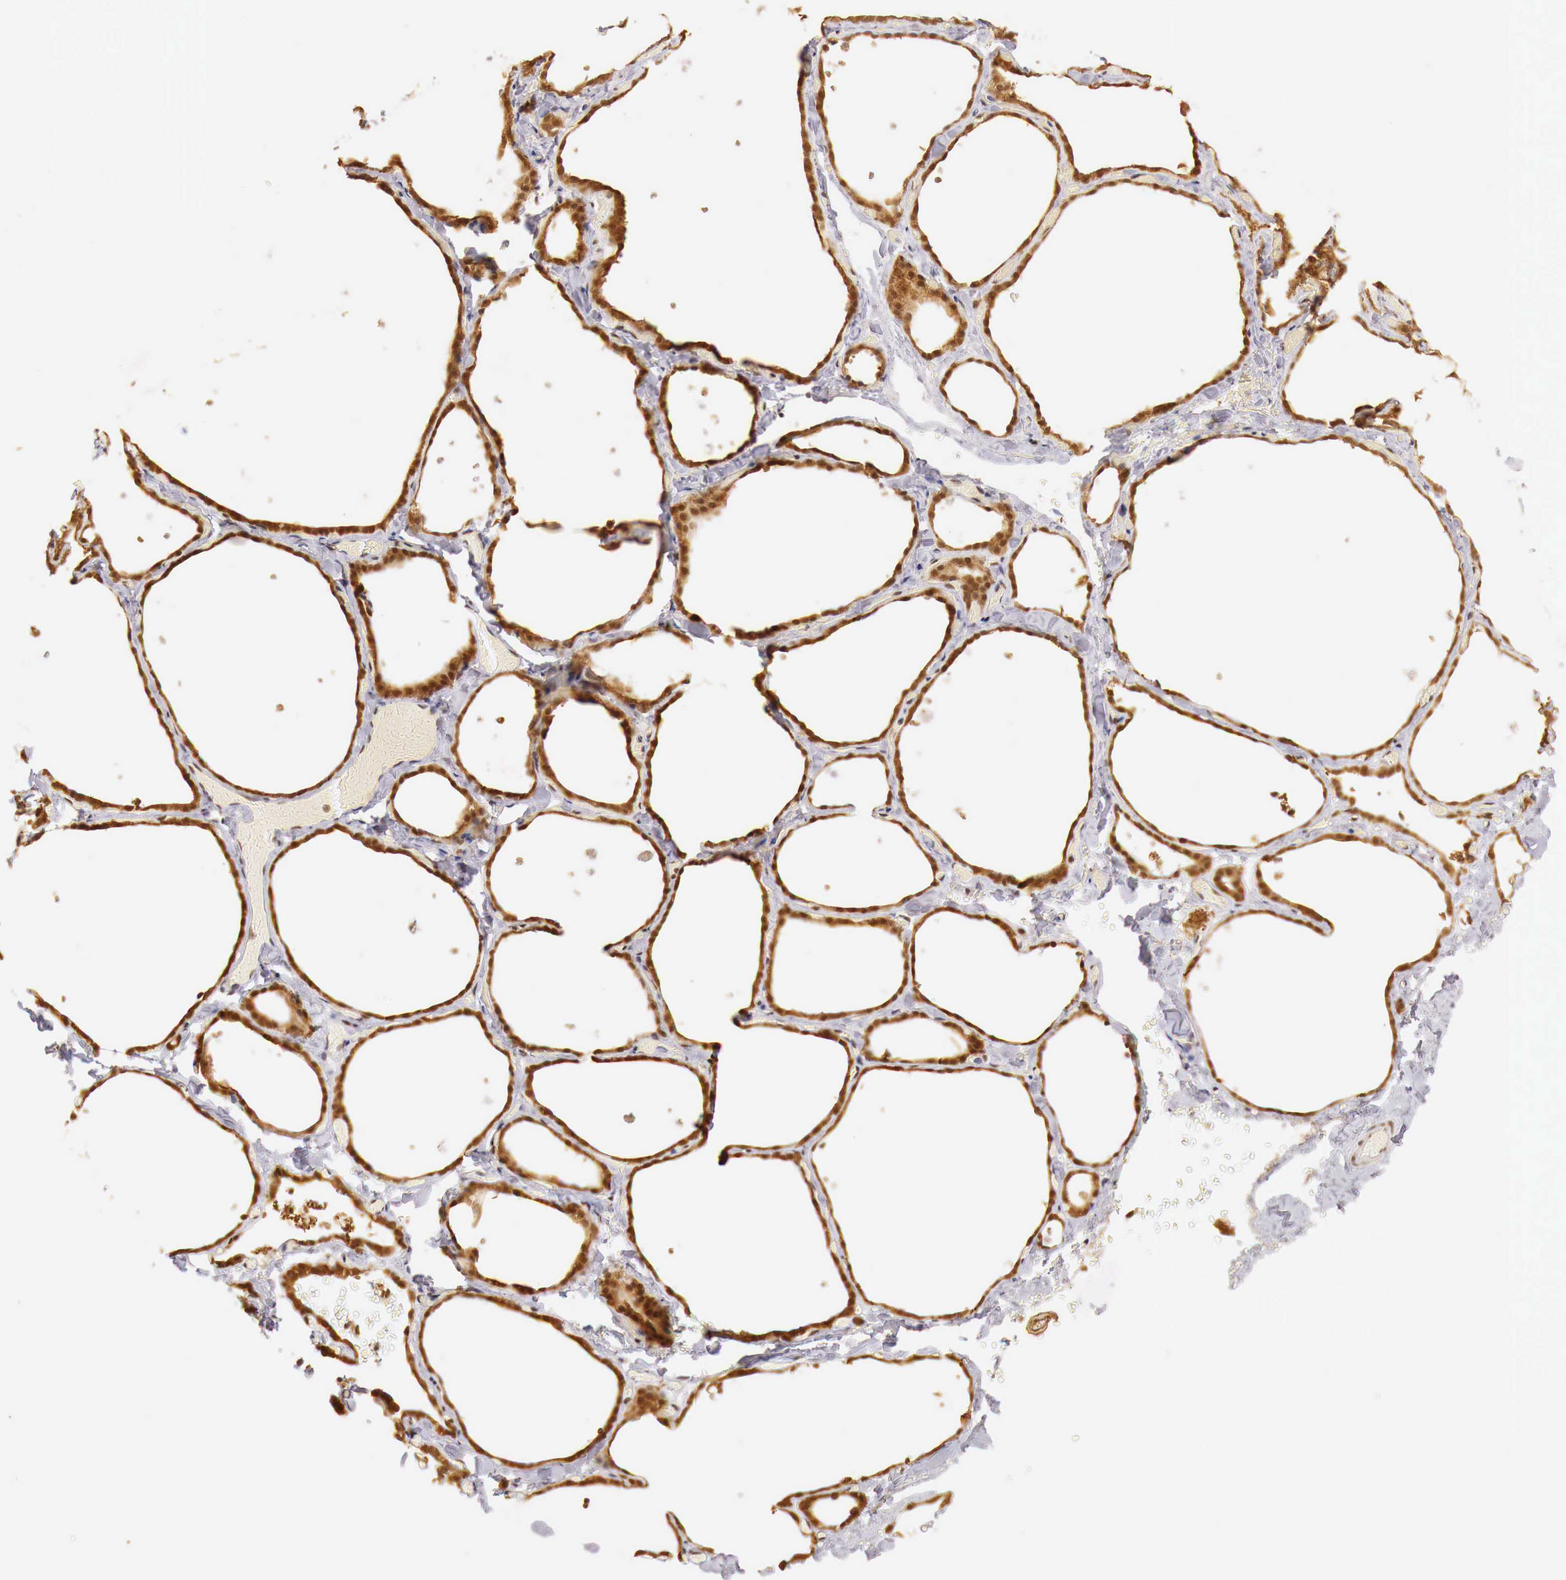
{"staining": {"intensity": "strong", "quantity": ">75%", "location": "cytoplasmic/membranous,nuclear"}, "tissue": "thyroid gland", "cell_type": "Glandular cells", "image_type": "normal", "snomed": [{"axis": "morphology", "description": "Normal tissue, NOS"}, {"axis": "topography", "description": "Thyroid gland"}], "caption": "Immunohistochemistry image of normal thyroid gland: human thyroid gland stained using immunohistochemistry reveals high levels of strong protein expression localized specifically in the cytoplasmic/membranous,nuclear of glandular cells, appearing as a cytoplasmic/membranous,nuclear brown color.", "gene": "GPKOW", "patient": {"sex": "male", "age": 34}}